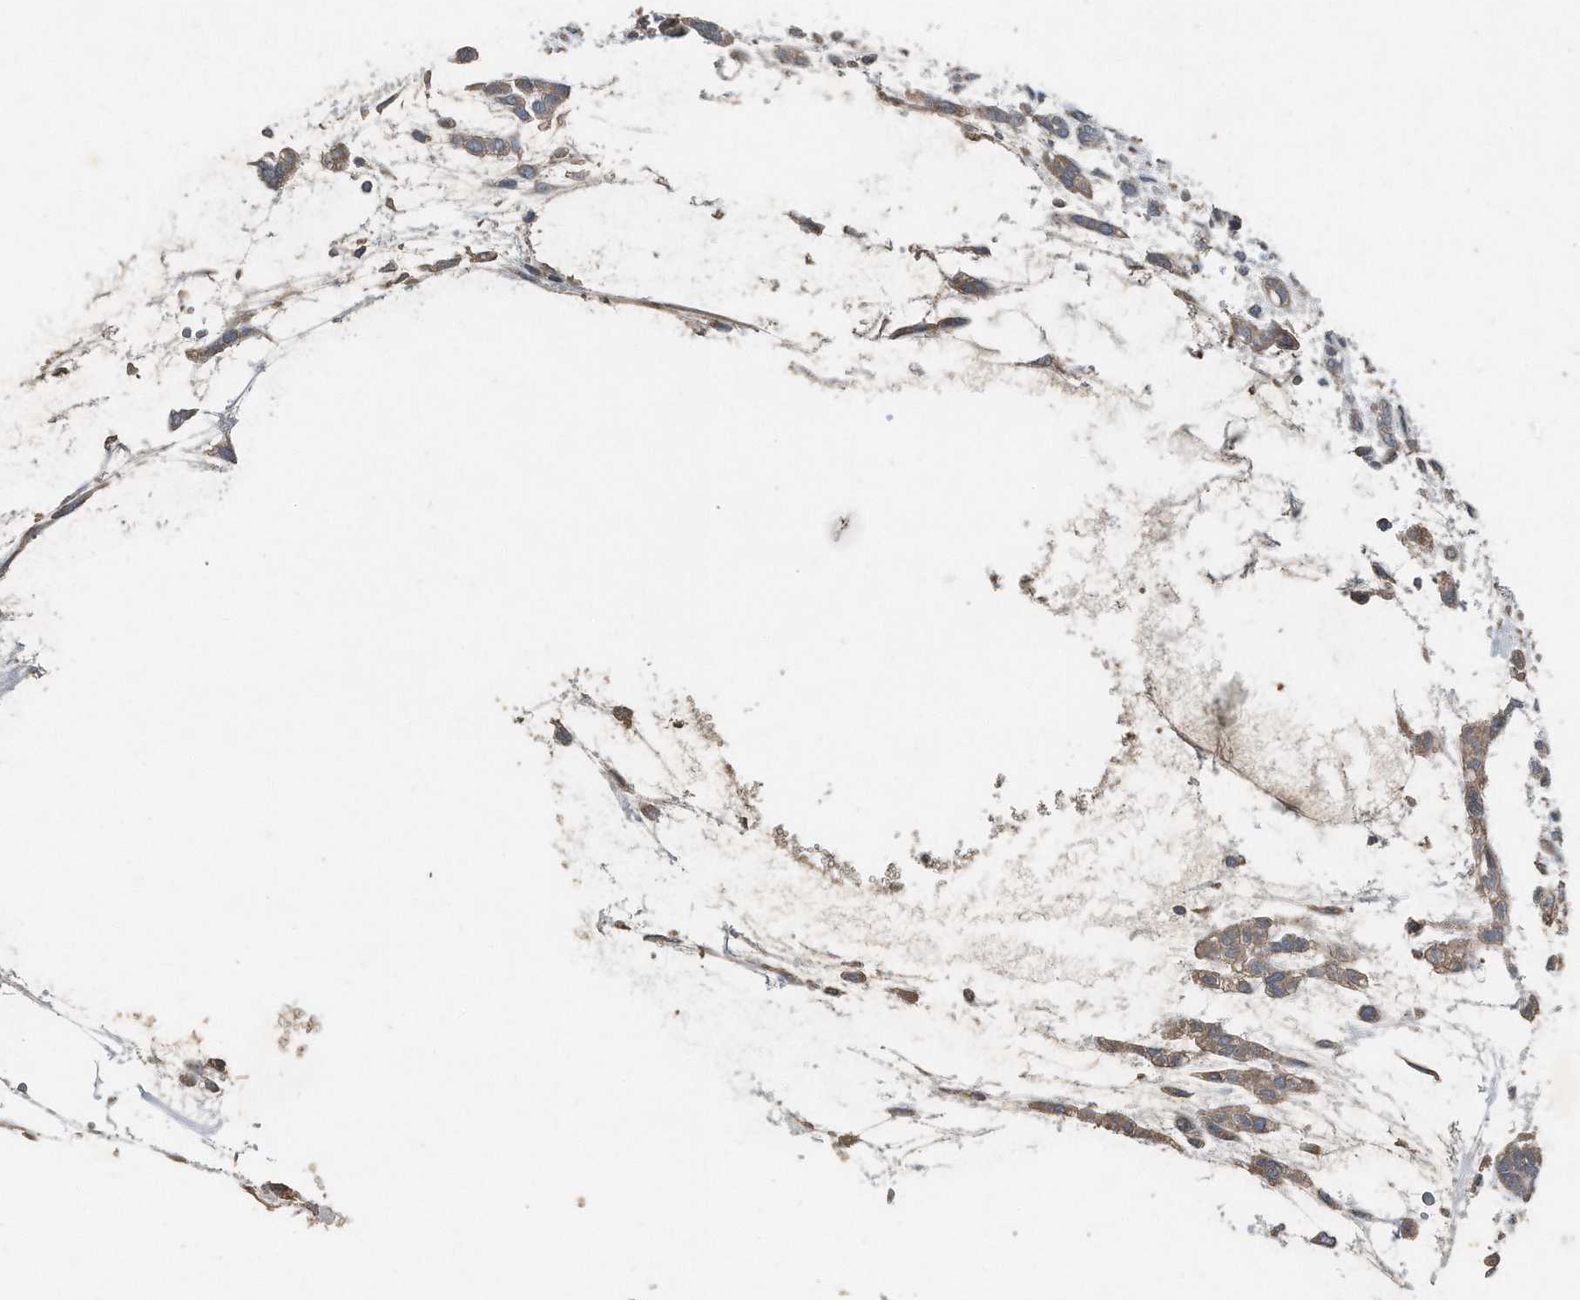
{"staining": {"intensity": "weak", "quantity": ">75%", "location": "cytoplasmic/membranous"}, "tissue": "head and neck cancer", "cell_type": "Tumor cells", "image_type": "cancer", "snomed": [{"axis": "morphology", "description": "Adenocarcinoma, NOS"}, {"axis": "morphology", "description": "Adenoma, NOS"}, {"axis": "topography", "description": "Head-Neck"}], "caption": "Adenocarcinoma (head and neck) stained with DAB (3,3'-diaminobenzidine) immunohistochemistry exhibits low levels of weak cytoplasmic/membranous staining in approximately >75% of tumor cells. The staining was performed using DAB (3,3'-diaminobenzidine) to visualize the protein expression in brown, while the nuclei were stained in blue with hematoxylin (Magnification: 20x).", "gene": "C9", "patient": {"sex": "female", "age": 55}}